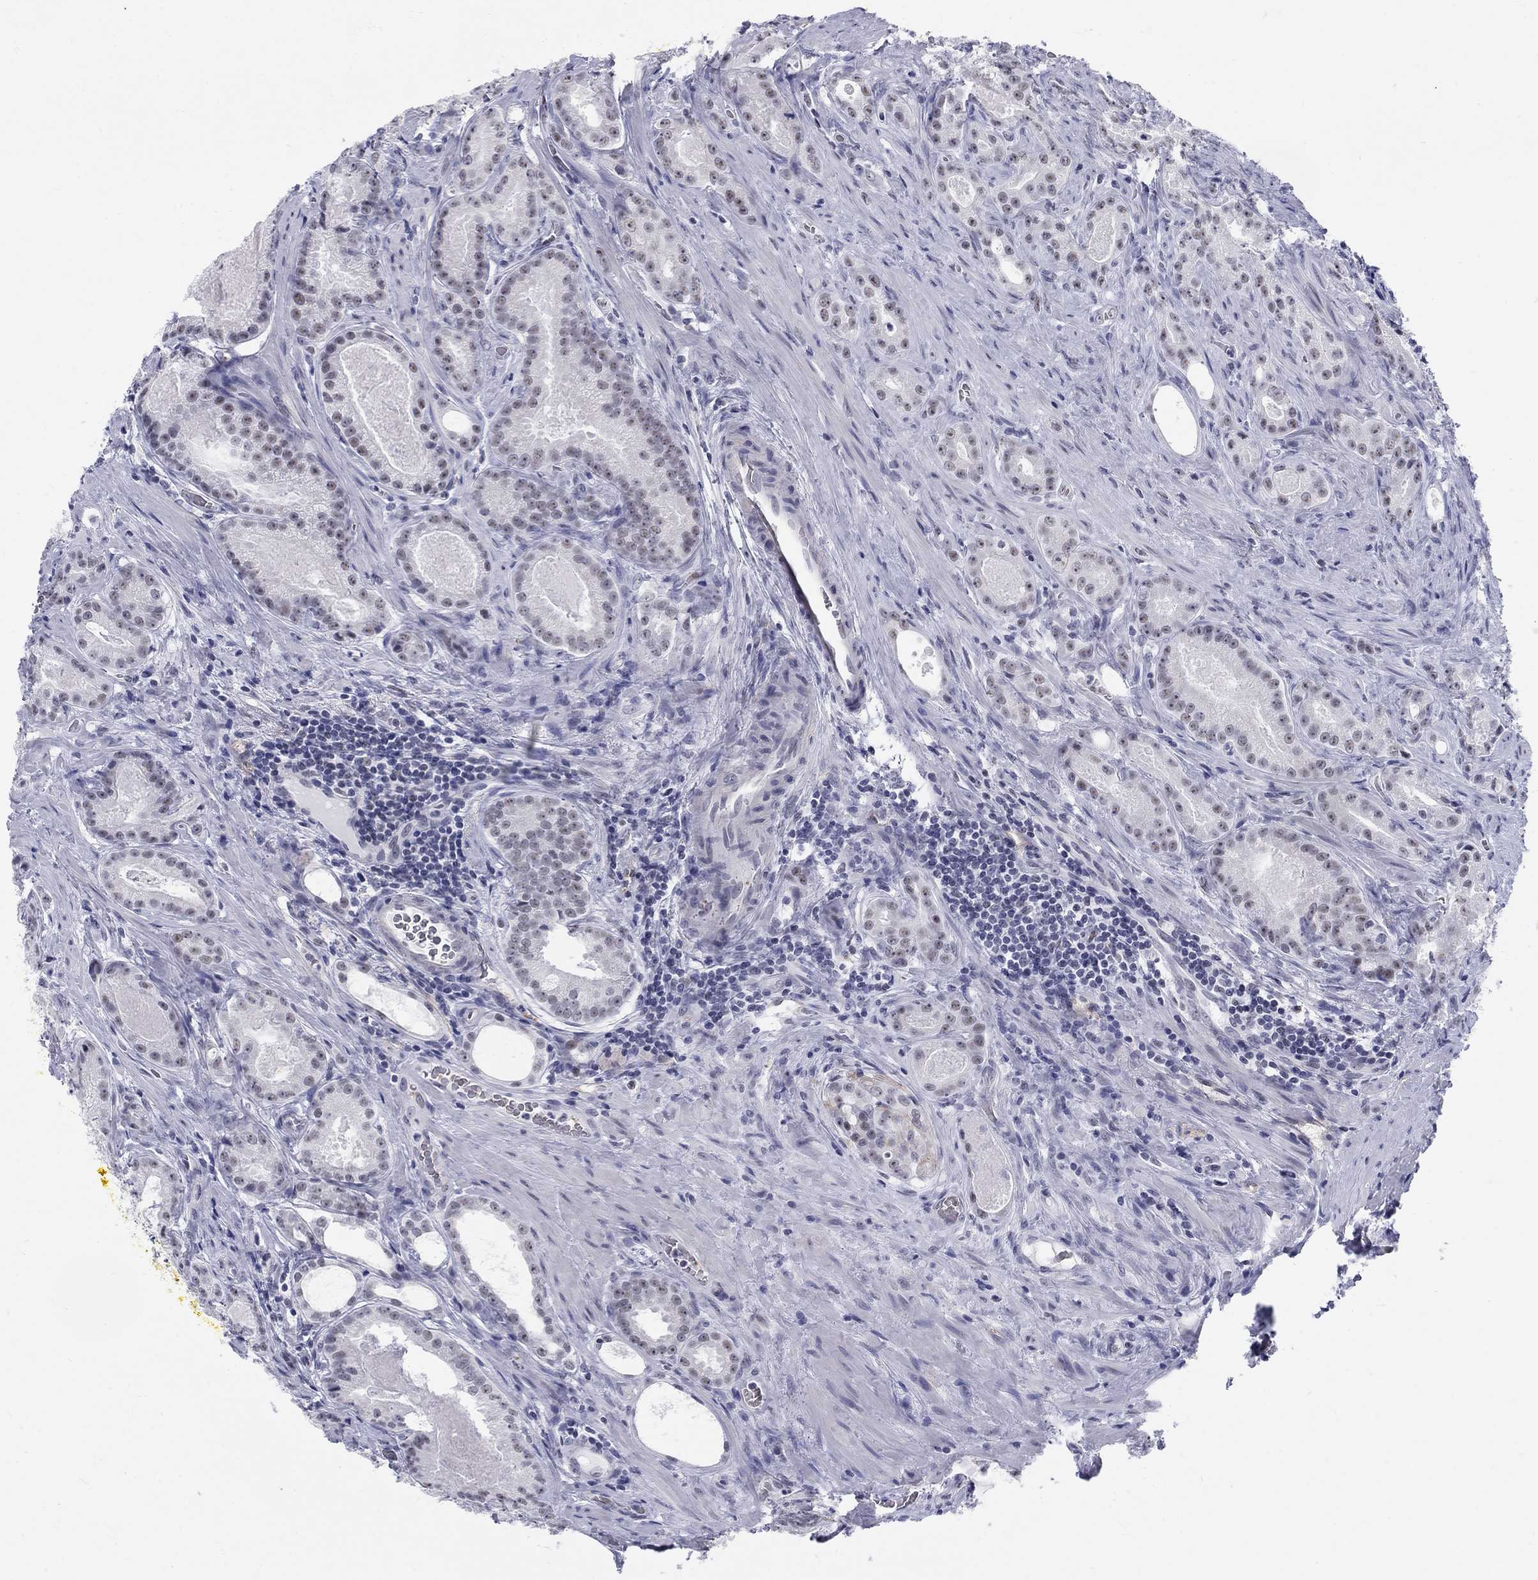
{"staining": {"intensity": "negative", "quantity": "none", "location": "none"}, "tissue": "prostate cancer", "cell_type": "Tumor cells", "image_type": "cancer", "snomed": [{"axis": "morphology", "description": "Adenocarcinoma, NOS"}, {"axis": "topography", "description": "Prostate"}], "caption": "A high-resolution image shows immunohistochemistry staining of prostate cancer (adenocarcinoma), which demonstrates no significant expression in tumor cells. The staining was performed using DAB (3,3'-diaminobenzidine) to visualize the protein expression in brown, while the nuclei were stained in blue with hematoxylin (Magnification: 20x).", "gene": "DMTN", "patient": {"sex": "male", "age": 61}}